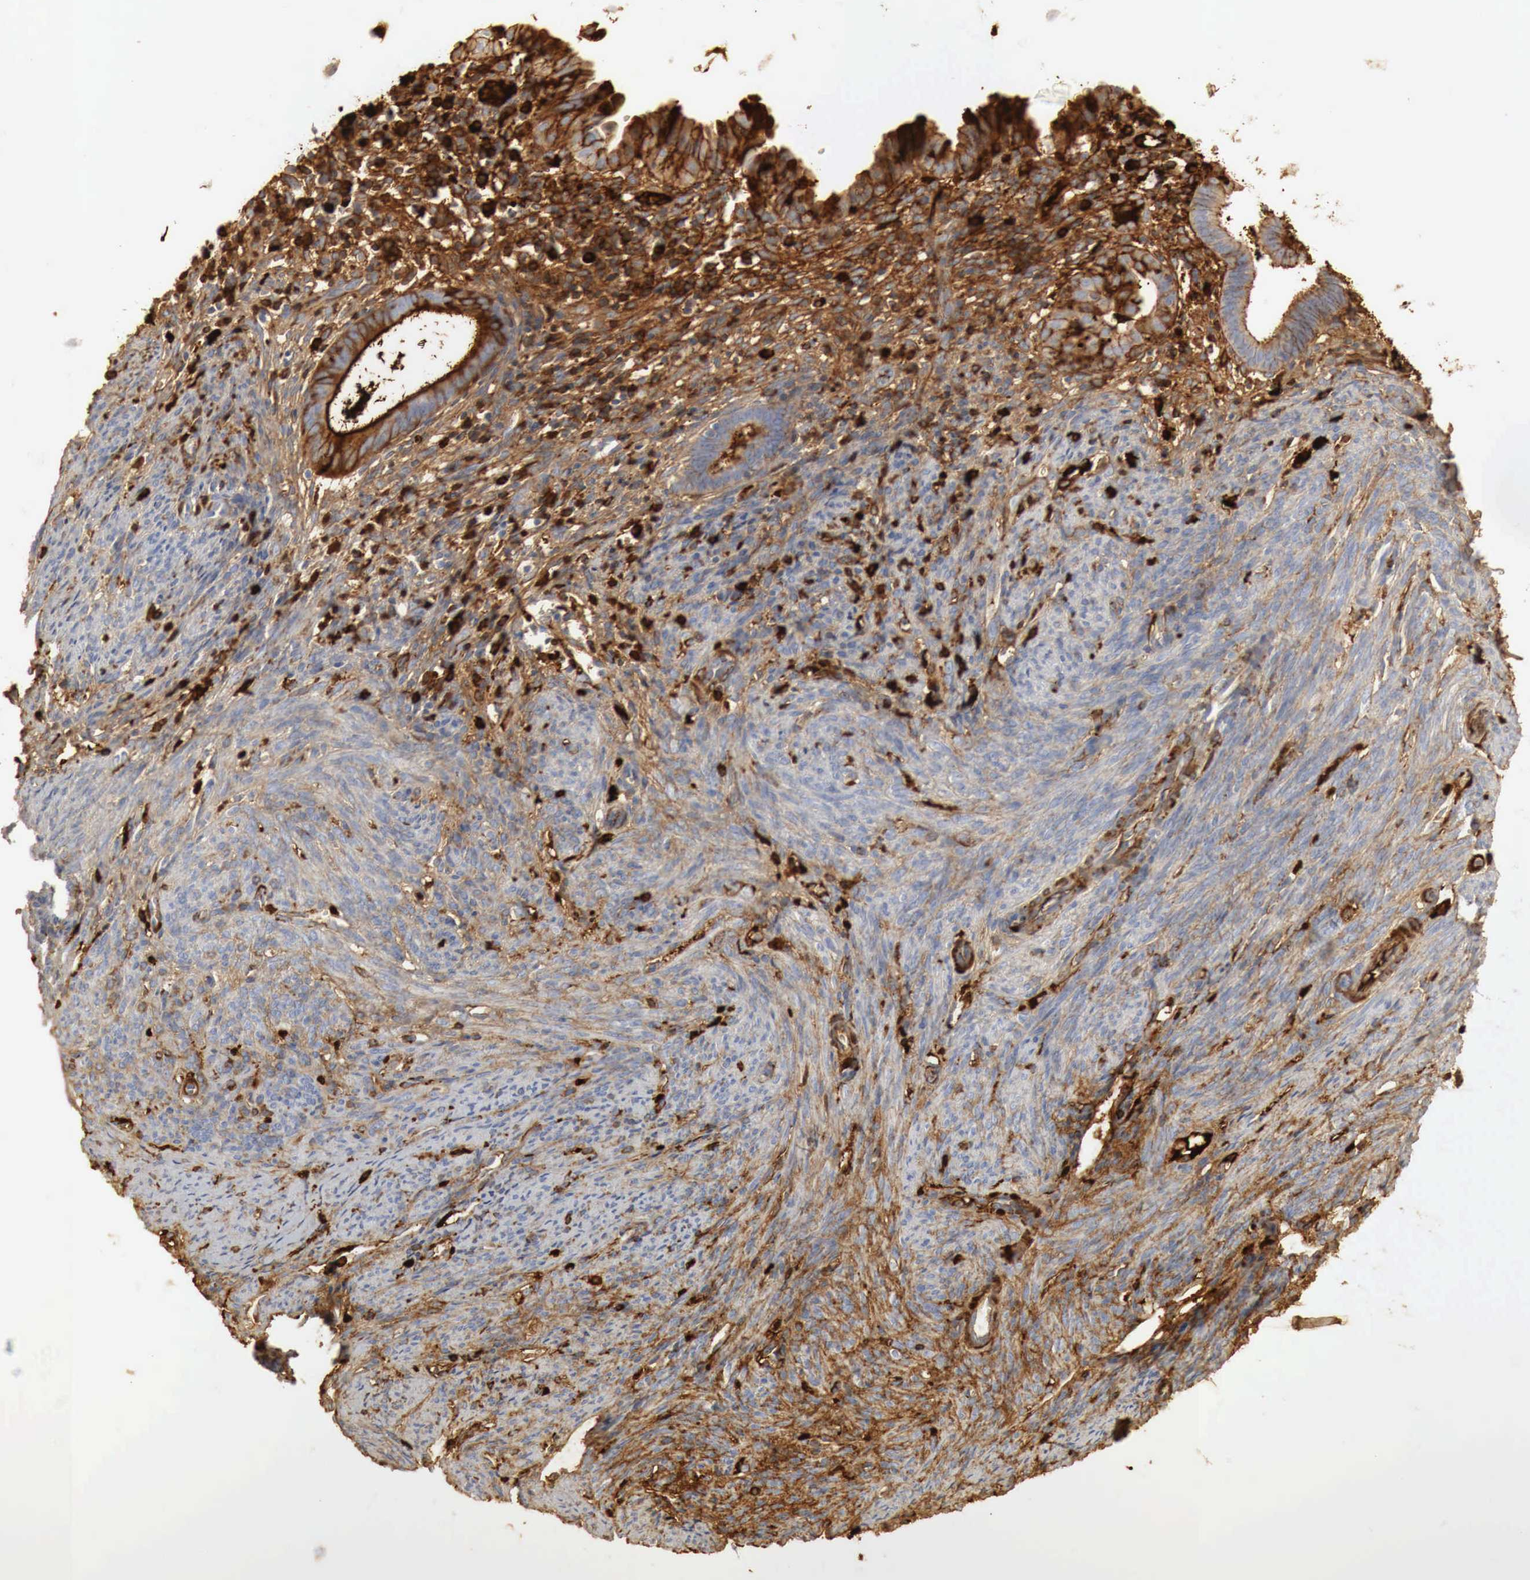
{"staining": {"intensity": "negative", "quantity": "none", "location": "none"}, "tissue": "endometrium", "cell_type": "Cells in endometrial stroma", "image_type": "normal", "snomed": [{"axis": "morphology", "description": "Normal tissue, NOS"}, {"axis": "topography", "description": "Uterus"}], "caption": "A high-resolution image shows IHC staining of unremarkable endometrium, which shows no significant staining in cells in endometrial stroma. Nuclei are stained in blue.", "gene": "IGLC3", "patient": {"sex": "female", "age": 83}}